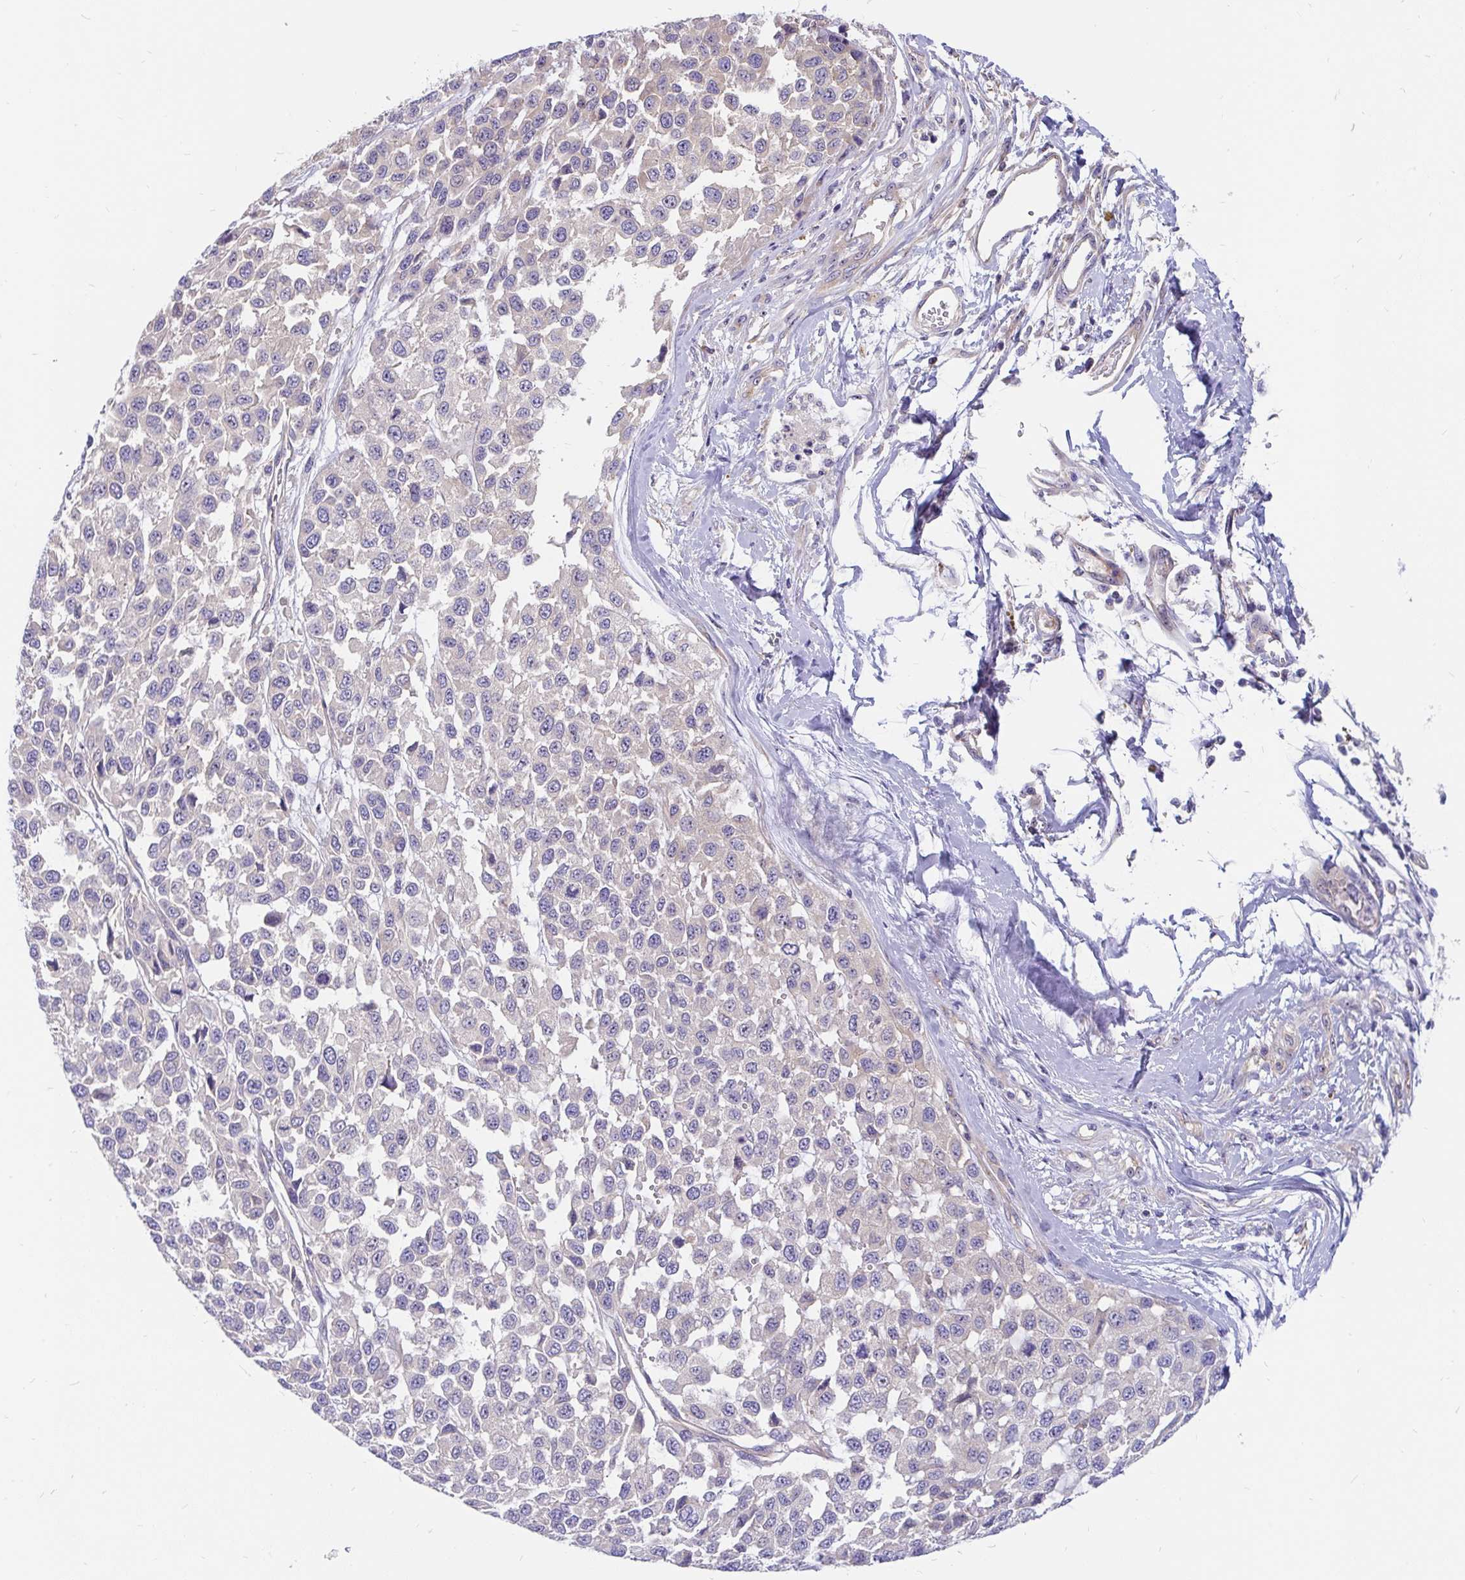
{"staining": {"intensity": "negative", "quantity": "none", "location": "none"}, "tissue": "melanoma", "cell_type": "Tumor cells", "image_type": "cancer", "snomed": [{"axis": "morphology", "description": "Malignant melanoma, NOS"}, {"axis": "topography", "description": "Skin"}], "caption": "A high-resolution image shows immunohistochemistry staining of malignant melanoma, which exhibits no significant staining in tumor cells.", "gene": "LRRC26", "patient": {"sex": "male", "age": 62}}